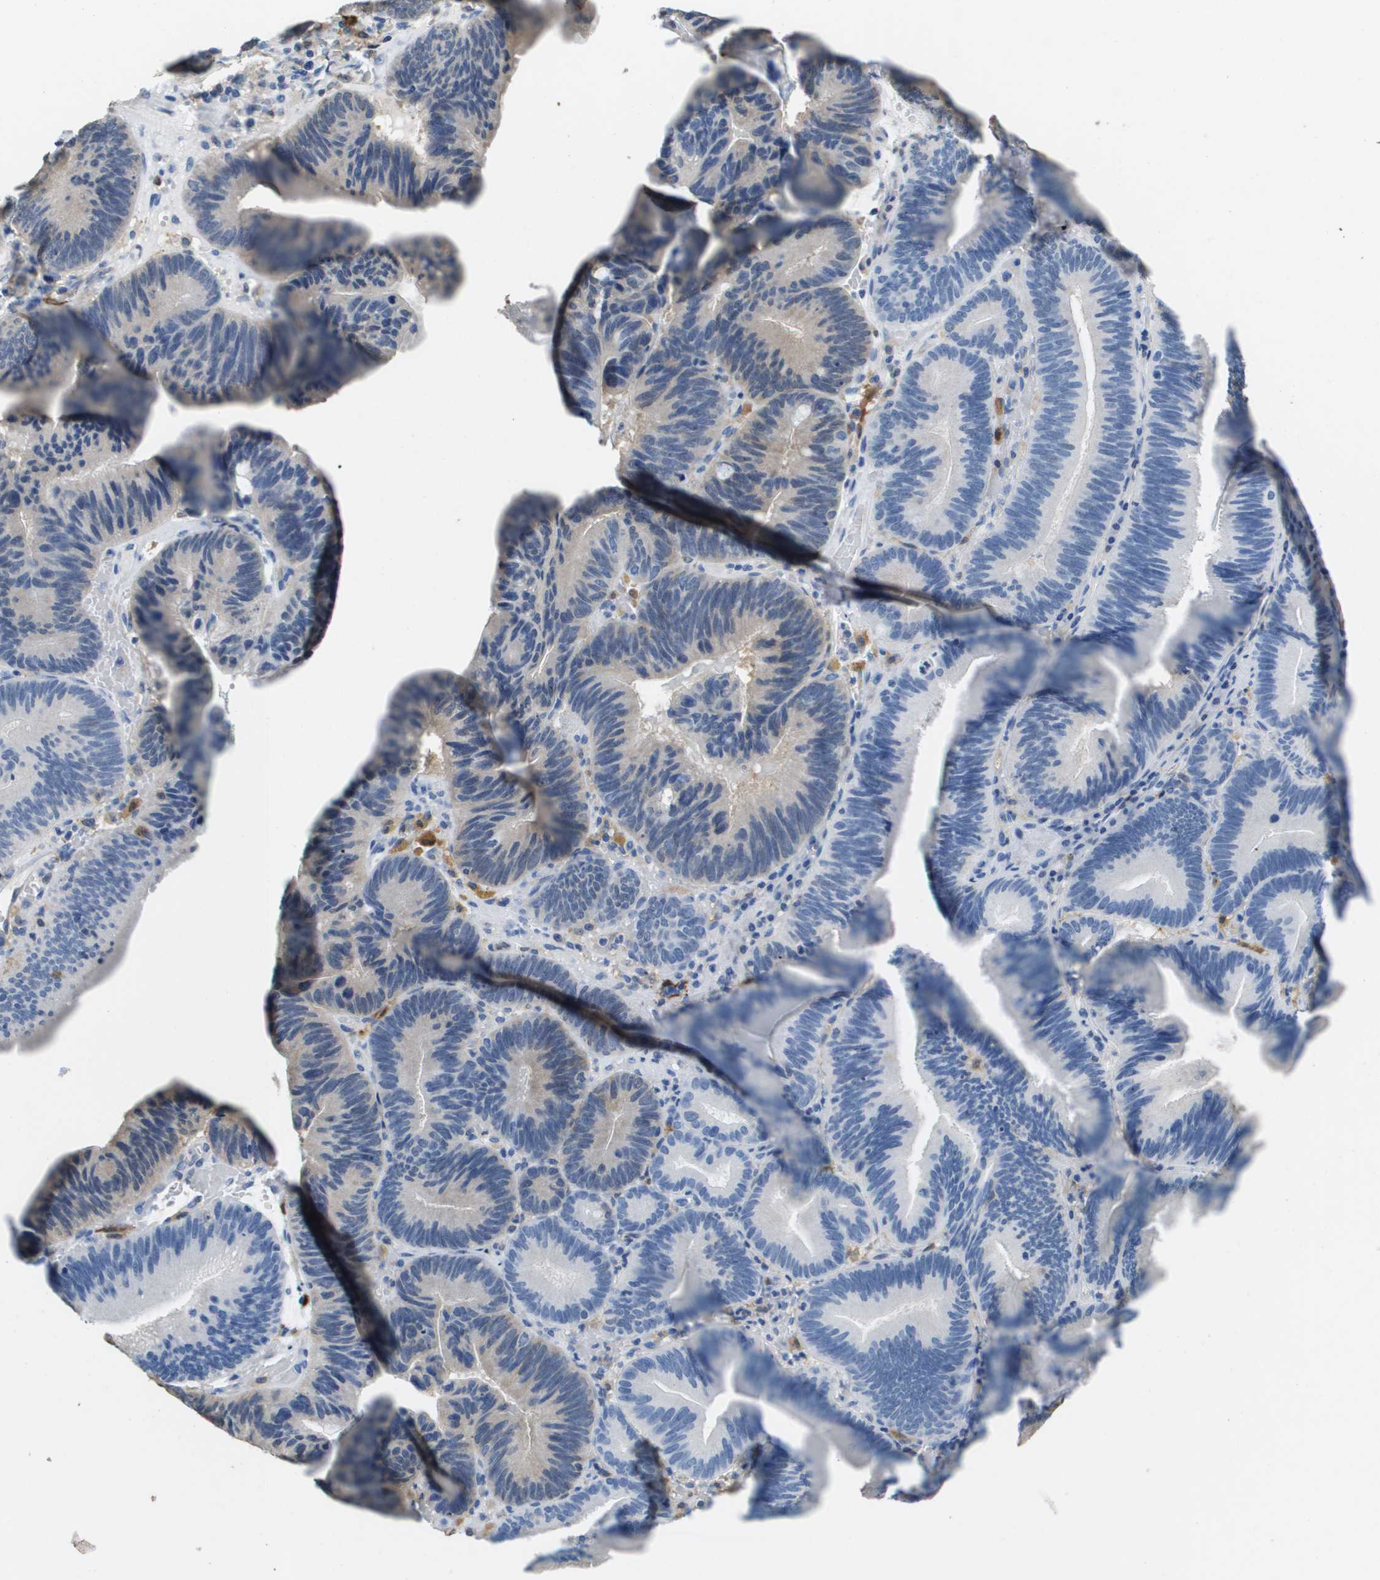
{"staining": {"intensity": "weak", "quantity": "<25%", "location": "cytoplasmic/membranous"}, "tissue": "pancreatic cancer", "cell_type": "Tumor cells", "image_type": "cancer", "snomed": [{"axis": "morphology", "description": "Adenocarcinoma, NOS"}, {"axis": "topography", "description": "Pancreas"}], "caption": "Tumor cells are negative for protein expression in human pancreatic cancer.", "gene": "FABP5", "patient": {"sex": "male", "age": 82}}